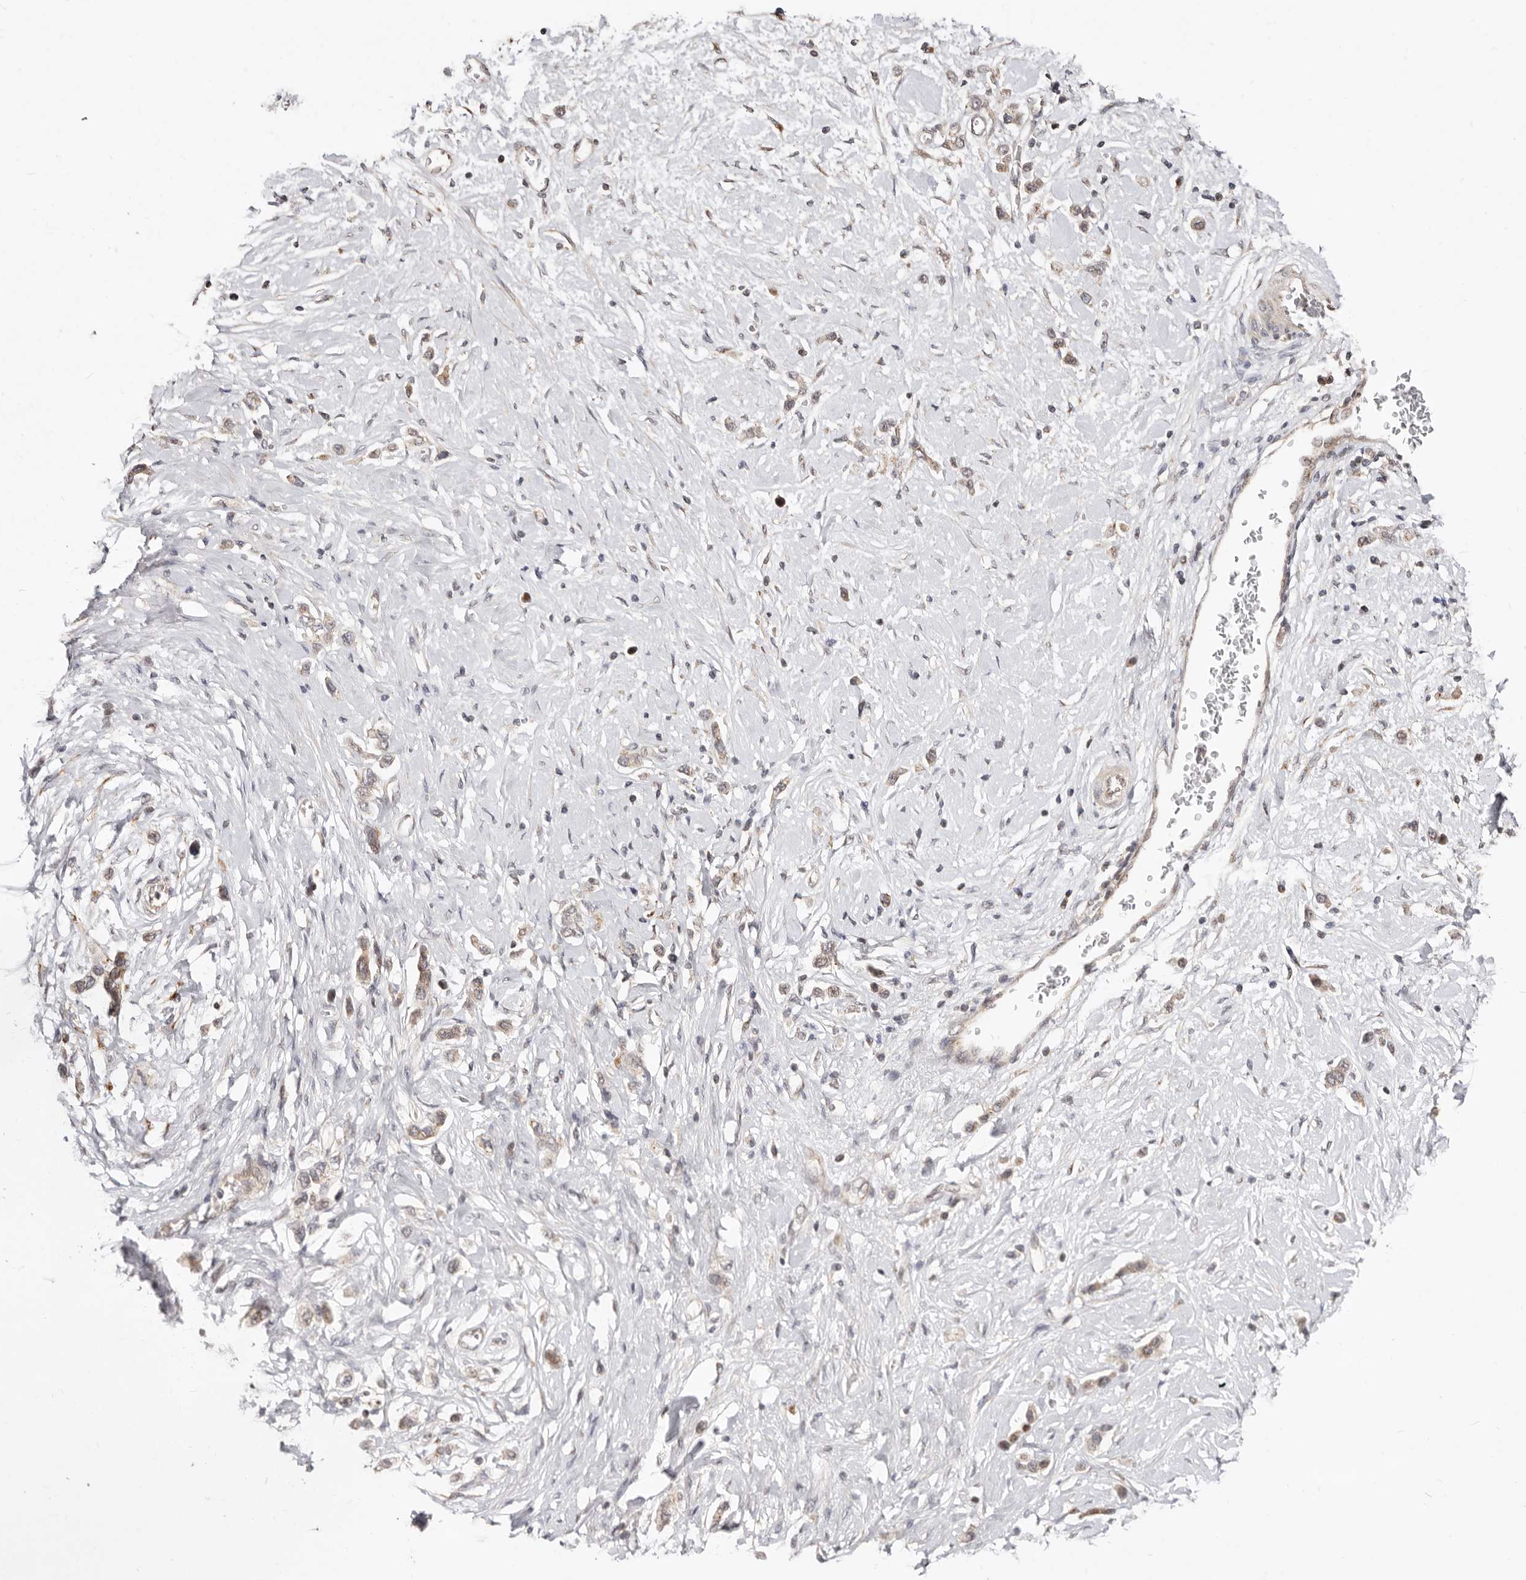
{"staining": {"intensity": "weak", "quantity": ">75%", "location": "cytoplasmic/membranous,nuclear"}, "tissue": "stomach cancer", "cell_type": "Tumor cells", "image_type": "cancer", "snomed": [{"axis": "morphology", "description": "Adenocarcinoma, NOS"}, {"axis": "topography", "description": "Stomach"}], "caption": "Protein expression analysis of adenocarcinoma (stomach) reveals weak cytoplasmic/membranous and nuclear staining in about >75% of tumor cells. Using DAB (3,3'-diaminobenzidine) (brown) and hematoxylin (blue) stains, captured at high magnification using brightfield microscopy.", "gene": "SRCAP", "patient": {"sex": "female", "age": 65}}